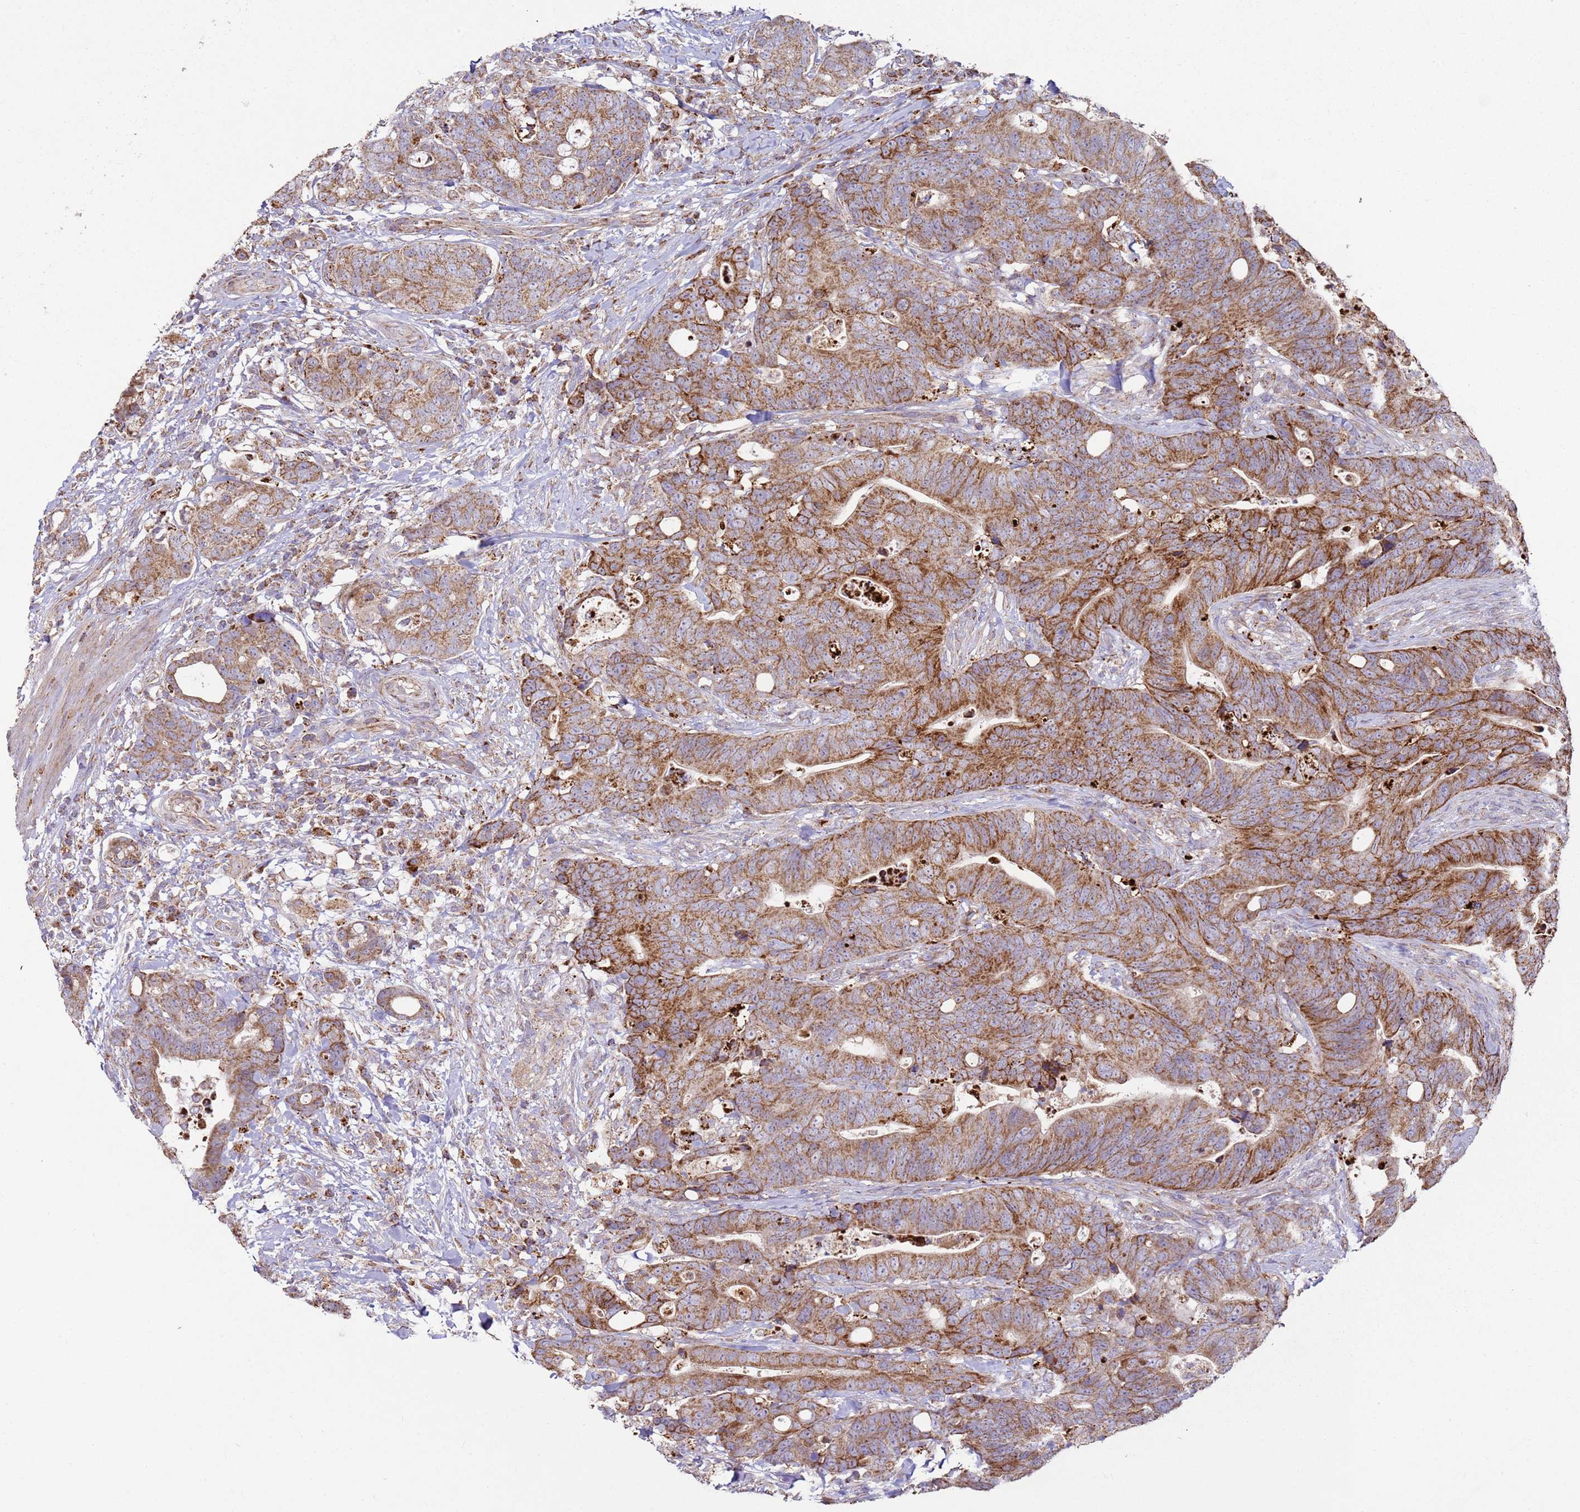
{"staining": {"intensity": "moderate", "quantity": ">75%", "location": "cytoplasmic/membranous"}, "tissue": "colorectal cancer", "cell_type": "Tumor cells", "image_type": "cancer", "snomed": [{"axis": "morphology", "description": "Adenocarcinoma, NOS"}, {"axis": "topography", "description": "Colon"}], "caption": "Adenocarcinoma (colorectal) stained with a protein marker demonstrates moderate staining in tumor cells.", "gene": "FBXO33", "patient": {"sex": "female", "age": 82}}